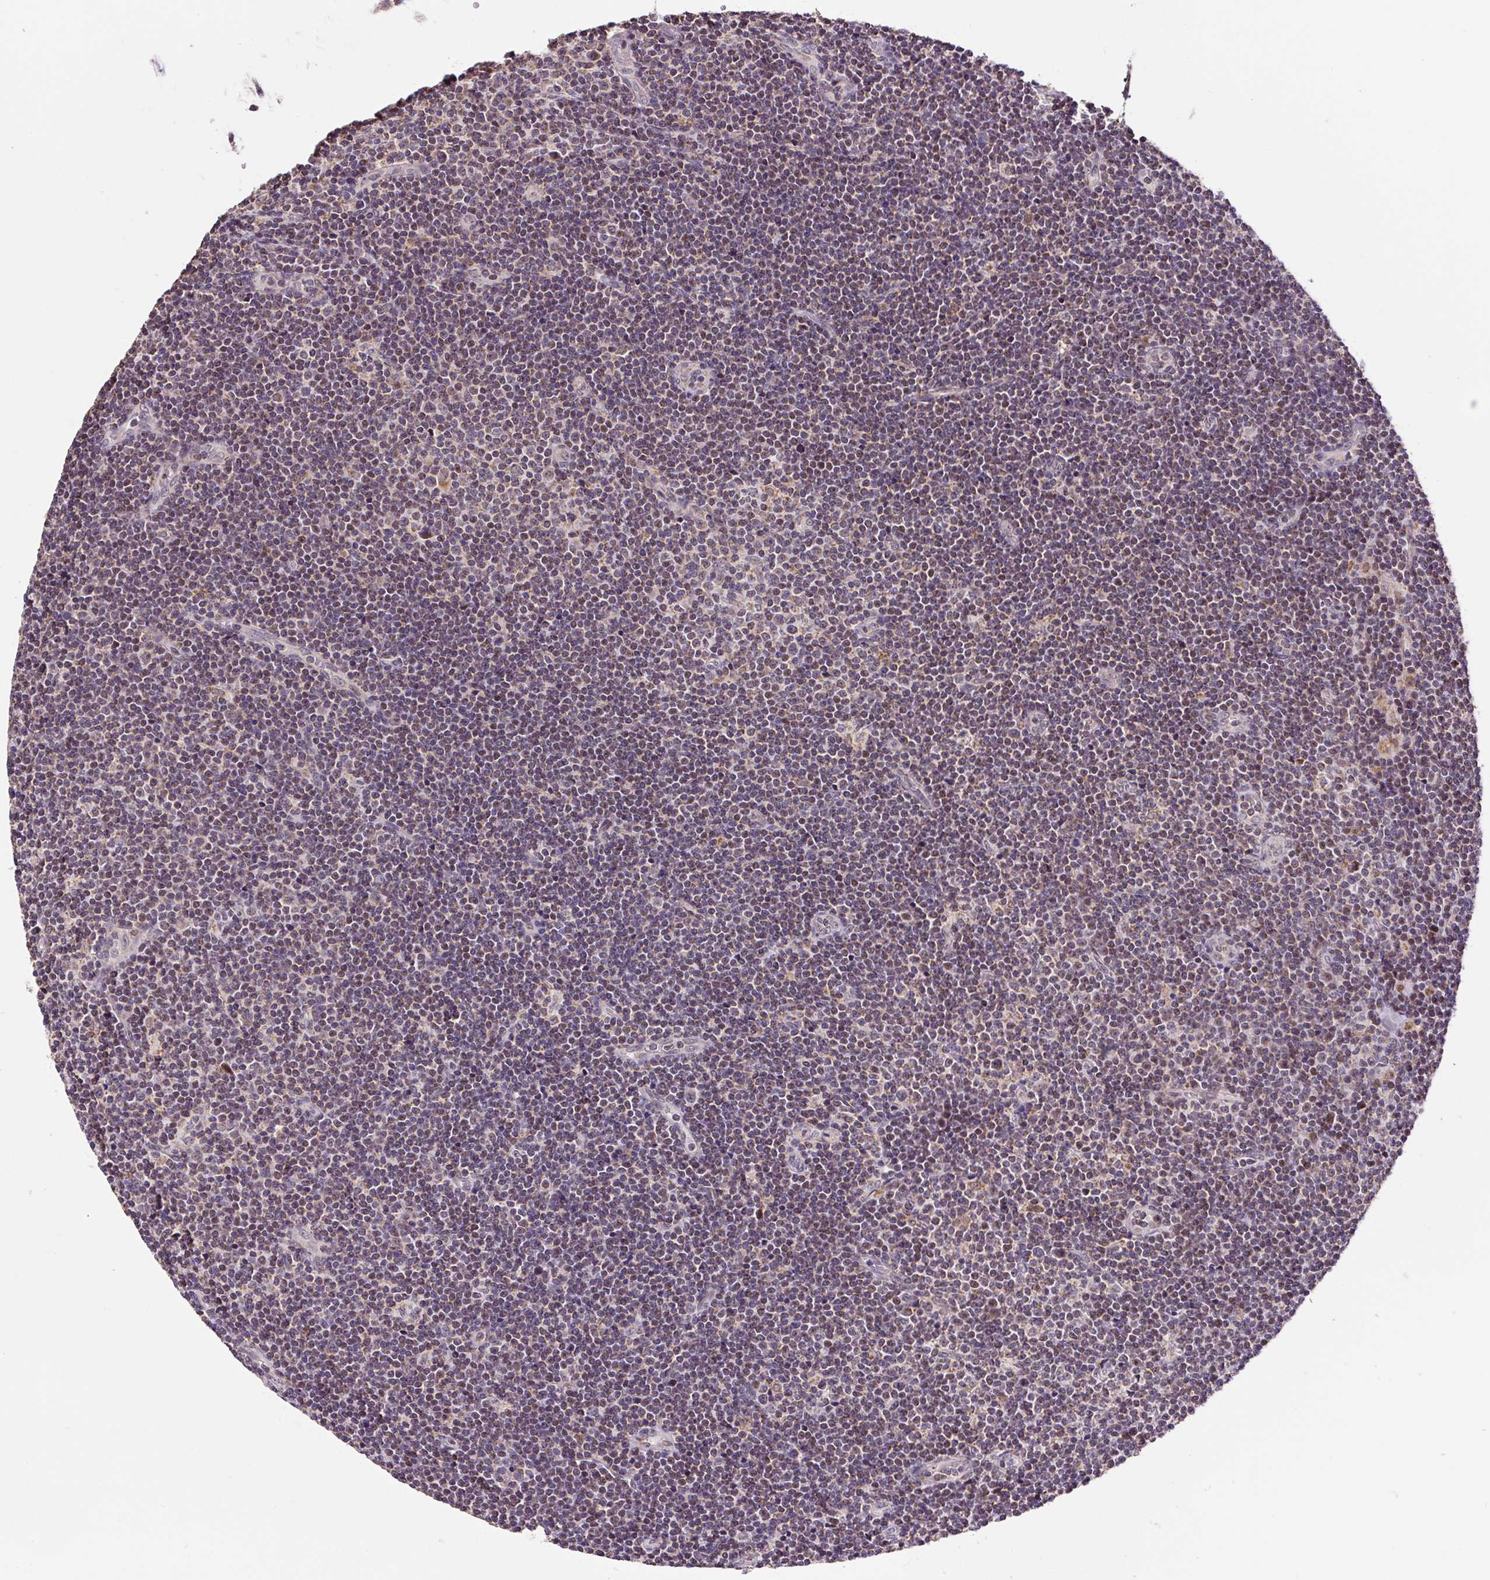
{"staining": {"intensity": "moderate", "quantity": ">75%", "location": "cytoplasmic/membranous"}, "tissue": "lymphoma", "cell_type": "Tumor cells", "image_type": "cancer", "snomed": [{"axis": "morphology", "description": "Malignant lymphoma, non-Hodgkin's type, Low grade"}, {"axis": "topography", "description": "Lymph node"}], "caption": "A brown stain shows moderate cytoplasmic/membranous expression of a protein in lymphoma tumor cells.", "gene": "MFSD9", "patient": {"sex": "male", "age": 48}}